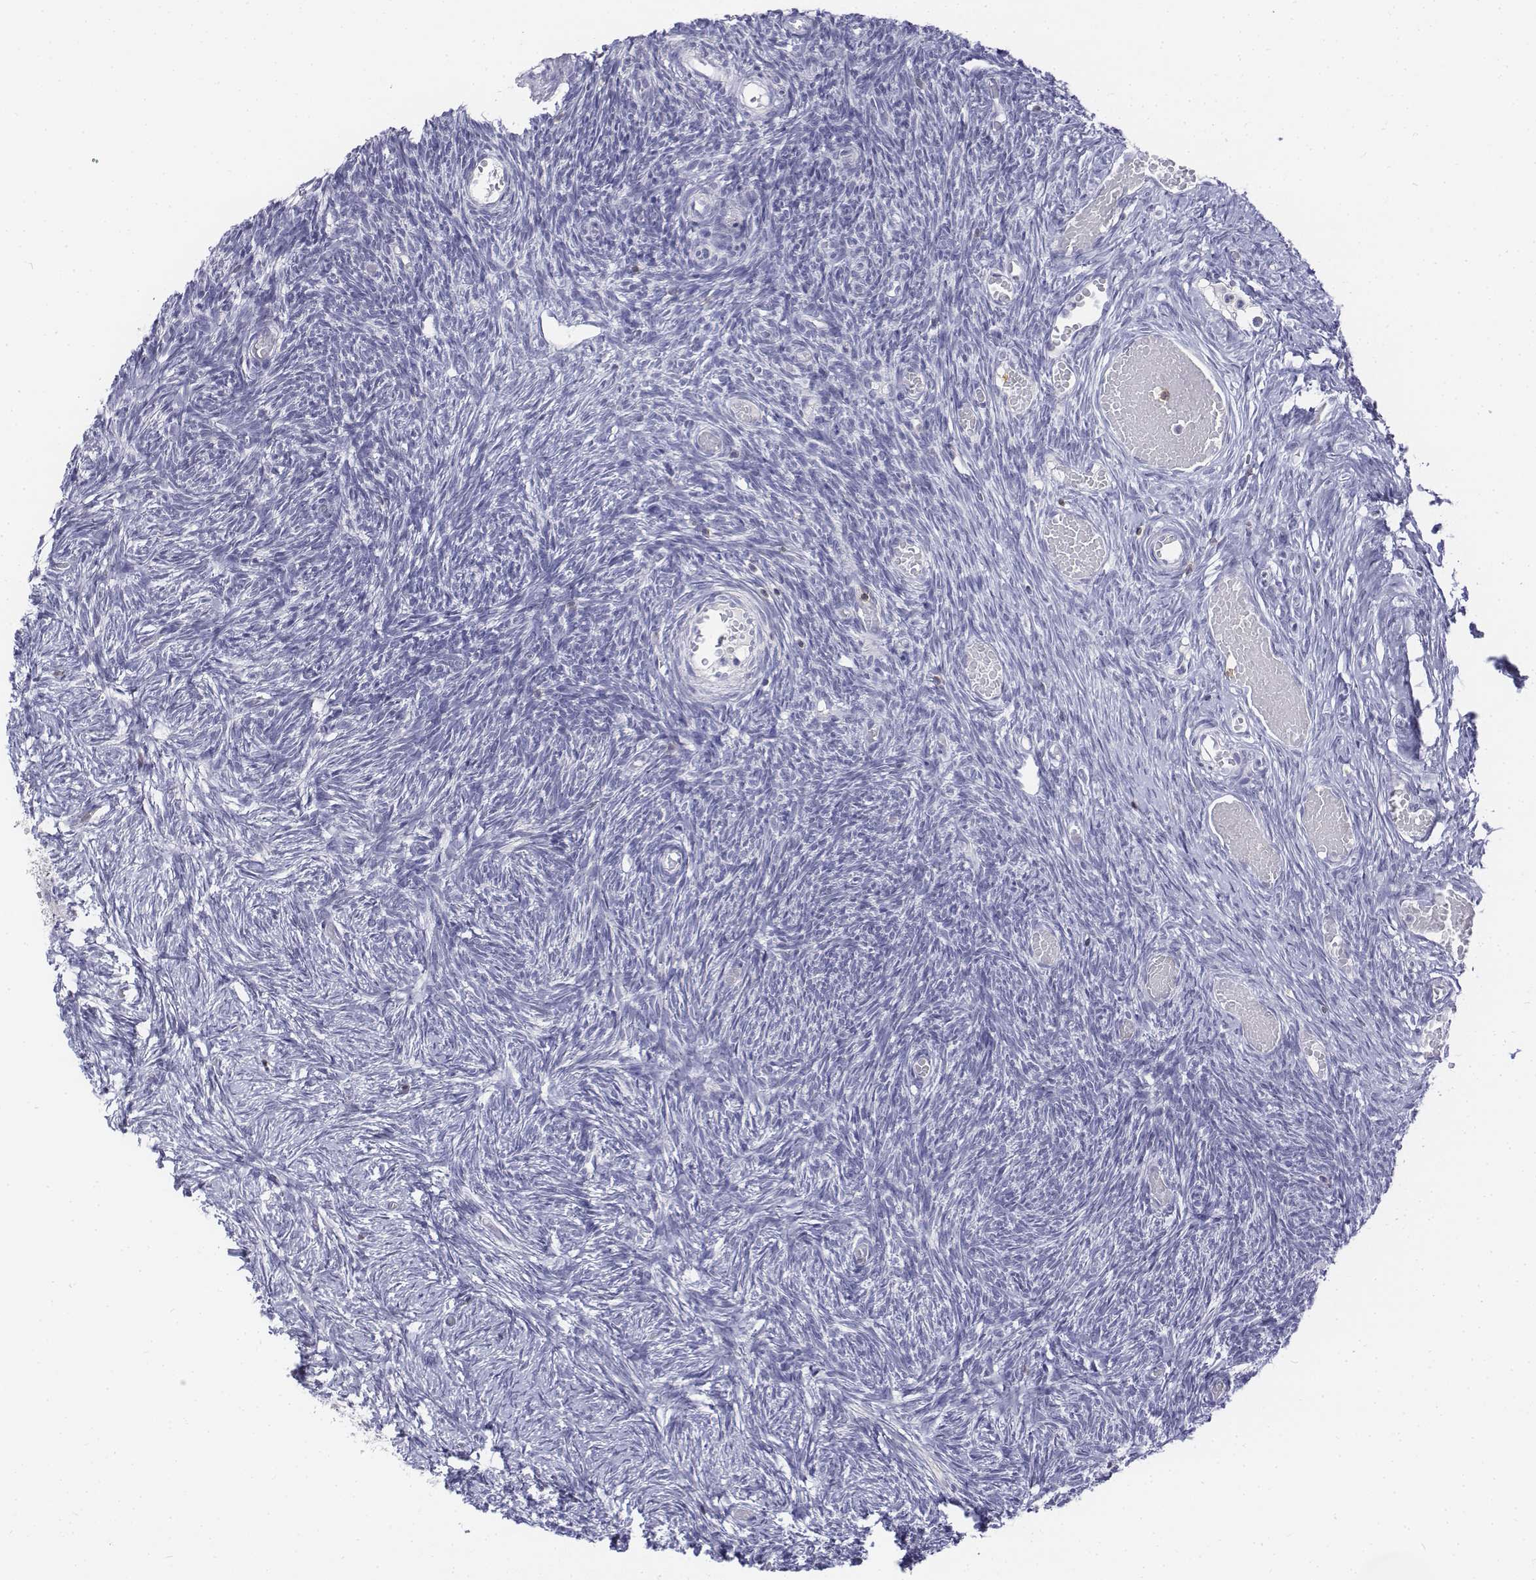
{"staining": {"intensity": "negative", "quantity": "none", "location": "none"}, "tissue": "ovary", "cell_type": "Ovarian stroma cells", "image_type": "normal", "snomed": [{"axis": "morphology", "description": "Normal tissue, NOS"}, {"axis": "topography", "description": "Ovary"}], "caption": "This is an immunohistochemistry (IHC) image of benign ovary. There is no positivity in ovarian stroma cells.", "gene": "CD3E", "patient": {"sex": "female", "age": 39}}